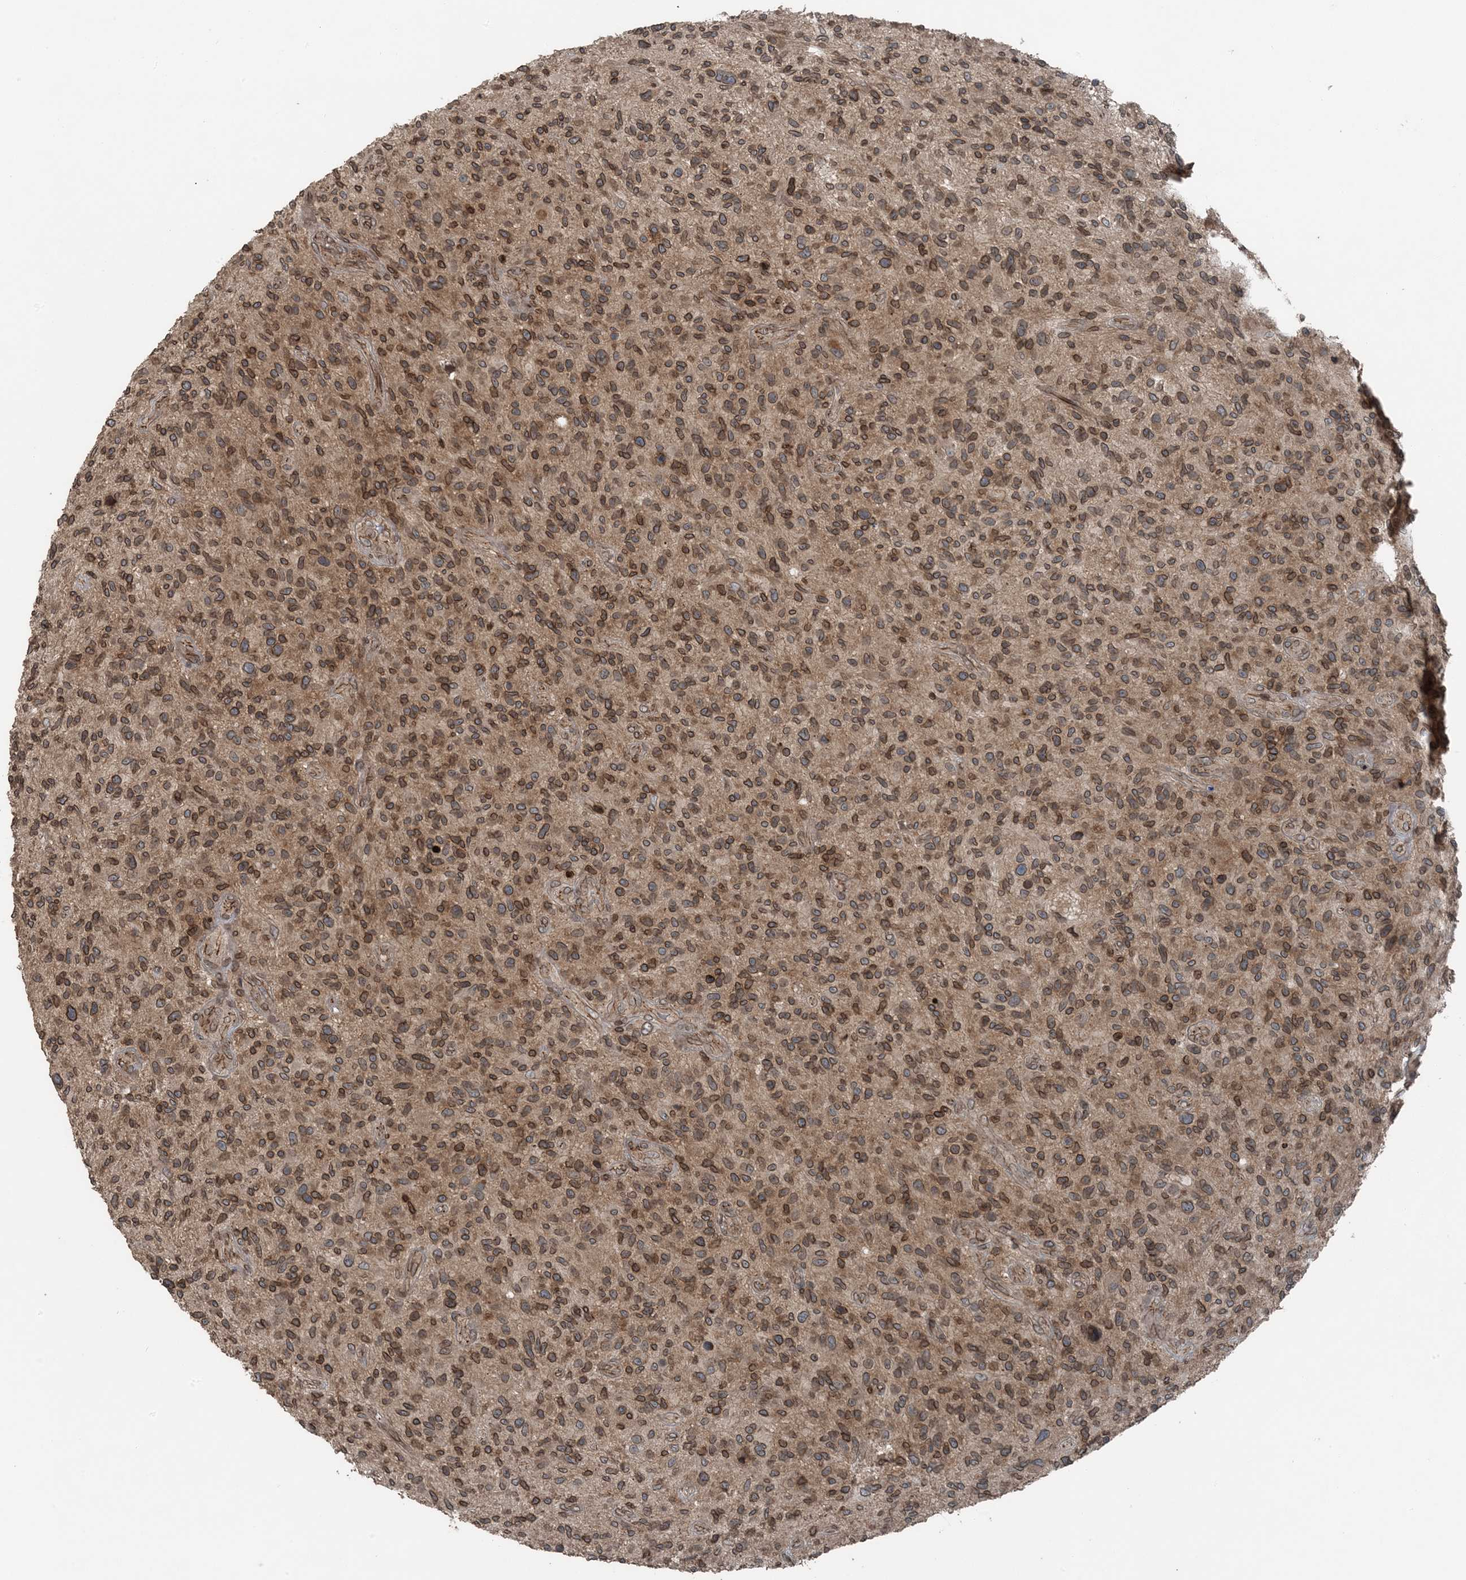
{"staining": {"intensity": "moderate", "quantity": ">75%", "location": "cytoplasmic/membranous,nuclear"}, "tissue": "glioma", "cell_type": "Tumor cells", "image_type": "cancer", "snomed": [{"axis": "morphology", "description": "Glioma, malignant, High grade"}, {"axis": "topography", "description": "Brain"}], "caption": "Brown immunohistochemical staining in glioma shows moderate cytoplasmic/membranous and nuclear positivity in about >75% of tumor cells.", "gene": "ZFAND2B", "patient": {"sex": "male", "age": 47}}